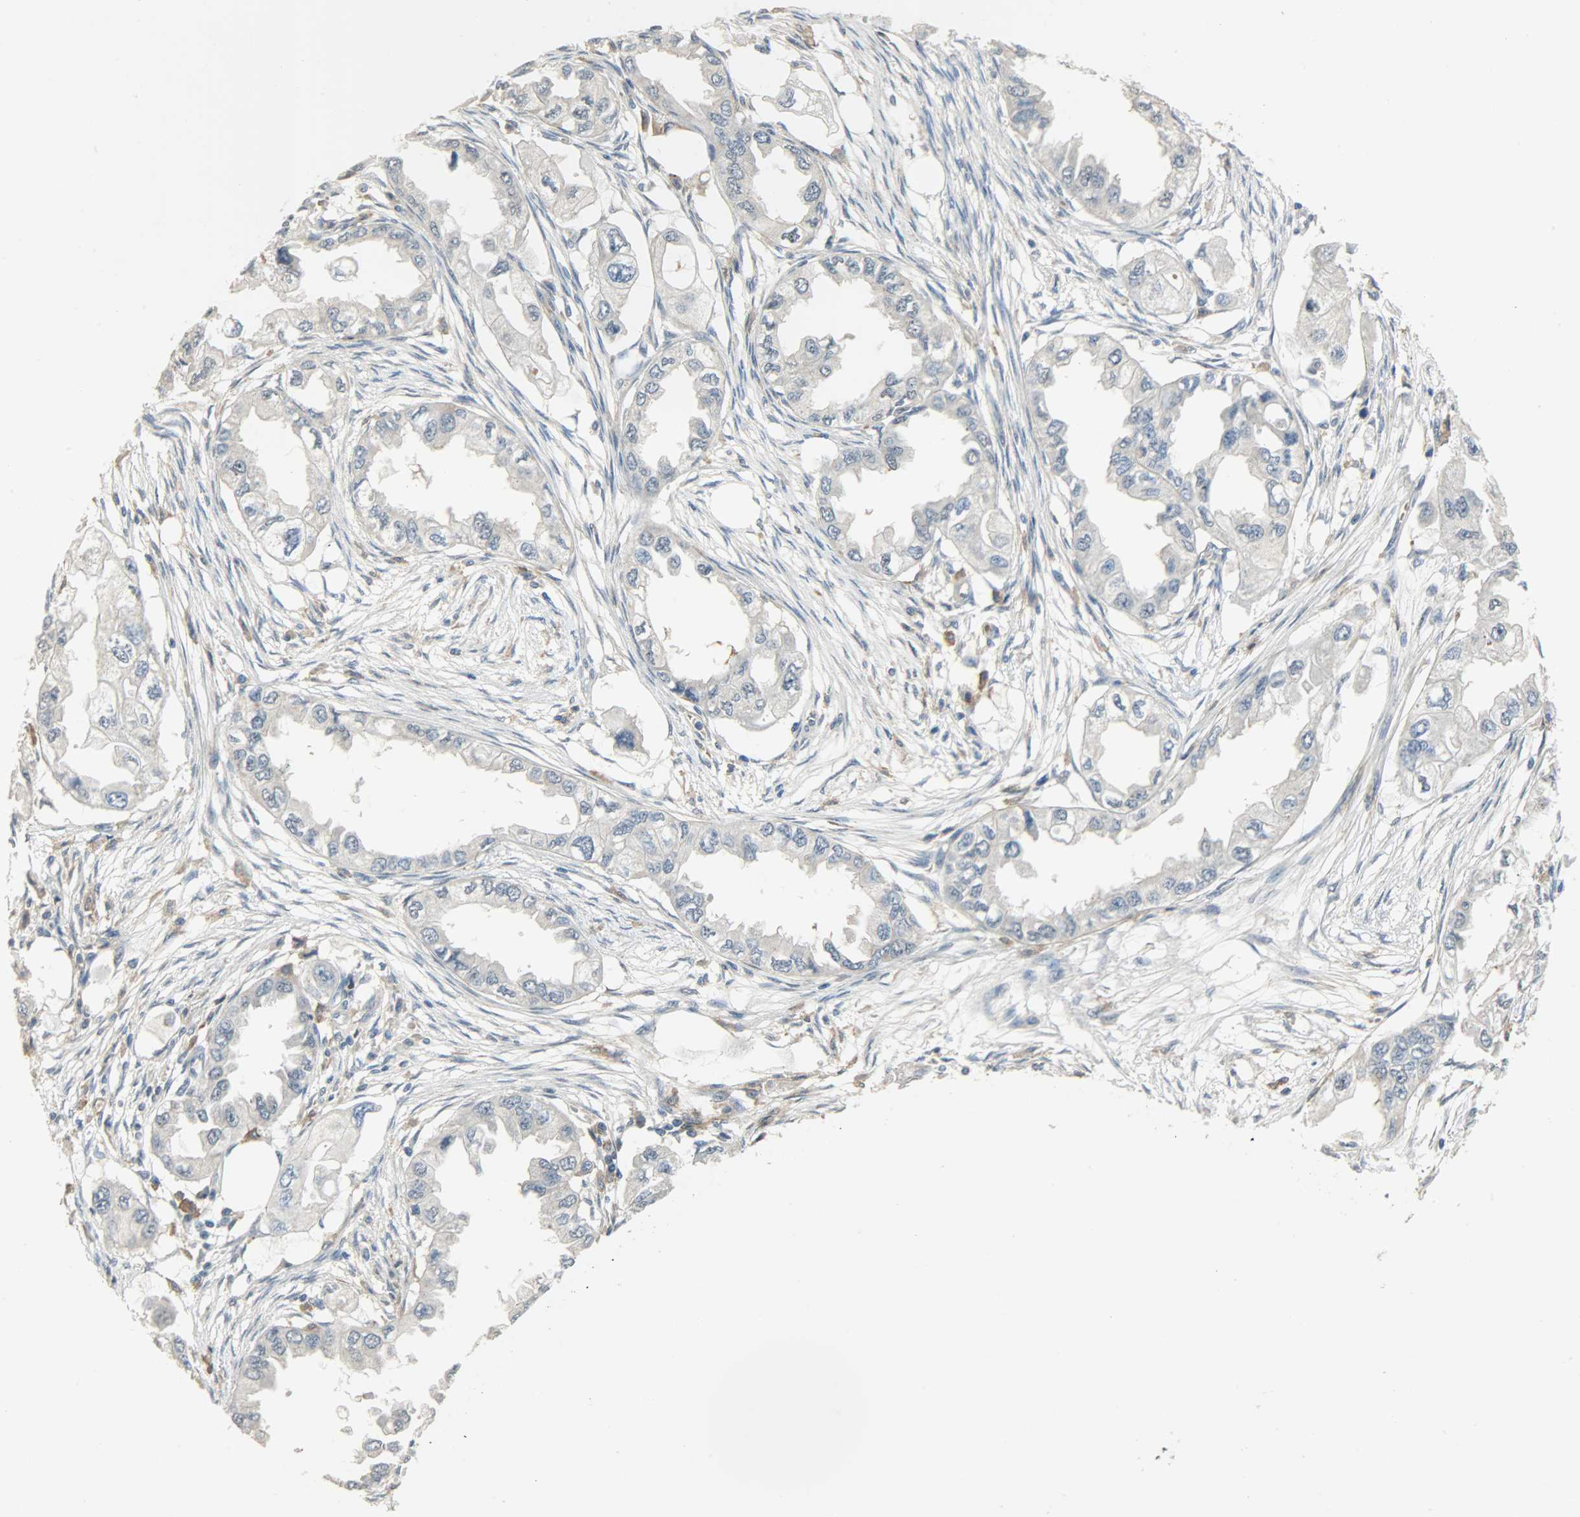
{"staining": {"intensity": "negative", "quantity": "none", "location": "none"}, "tissue": "endometrial cancer", "cell_type": "Tumor cells", "image_type": "cancer", "snomed": [{"axis": "morphology", "description": "Adenocarcinoma, NOS"}, {"axis": "topography", "description": "Endometrium"}], "caption": "High magnification brightfield microscopy of endometrial cancer (adenocarcinoma) stained with DAB (brown) and counterstained with hematoxylin (blue): tumor cells show no significant positivity.", "gene": "SKAP2", "patient": {"sex": "female", "age": 67}}